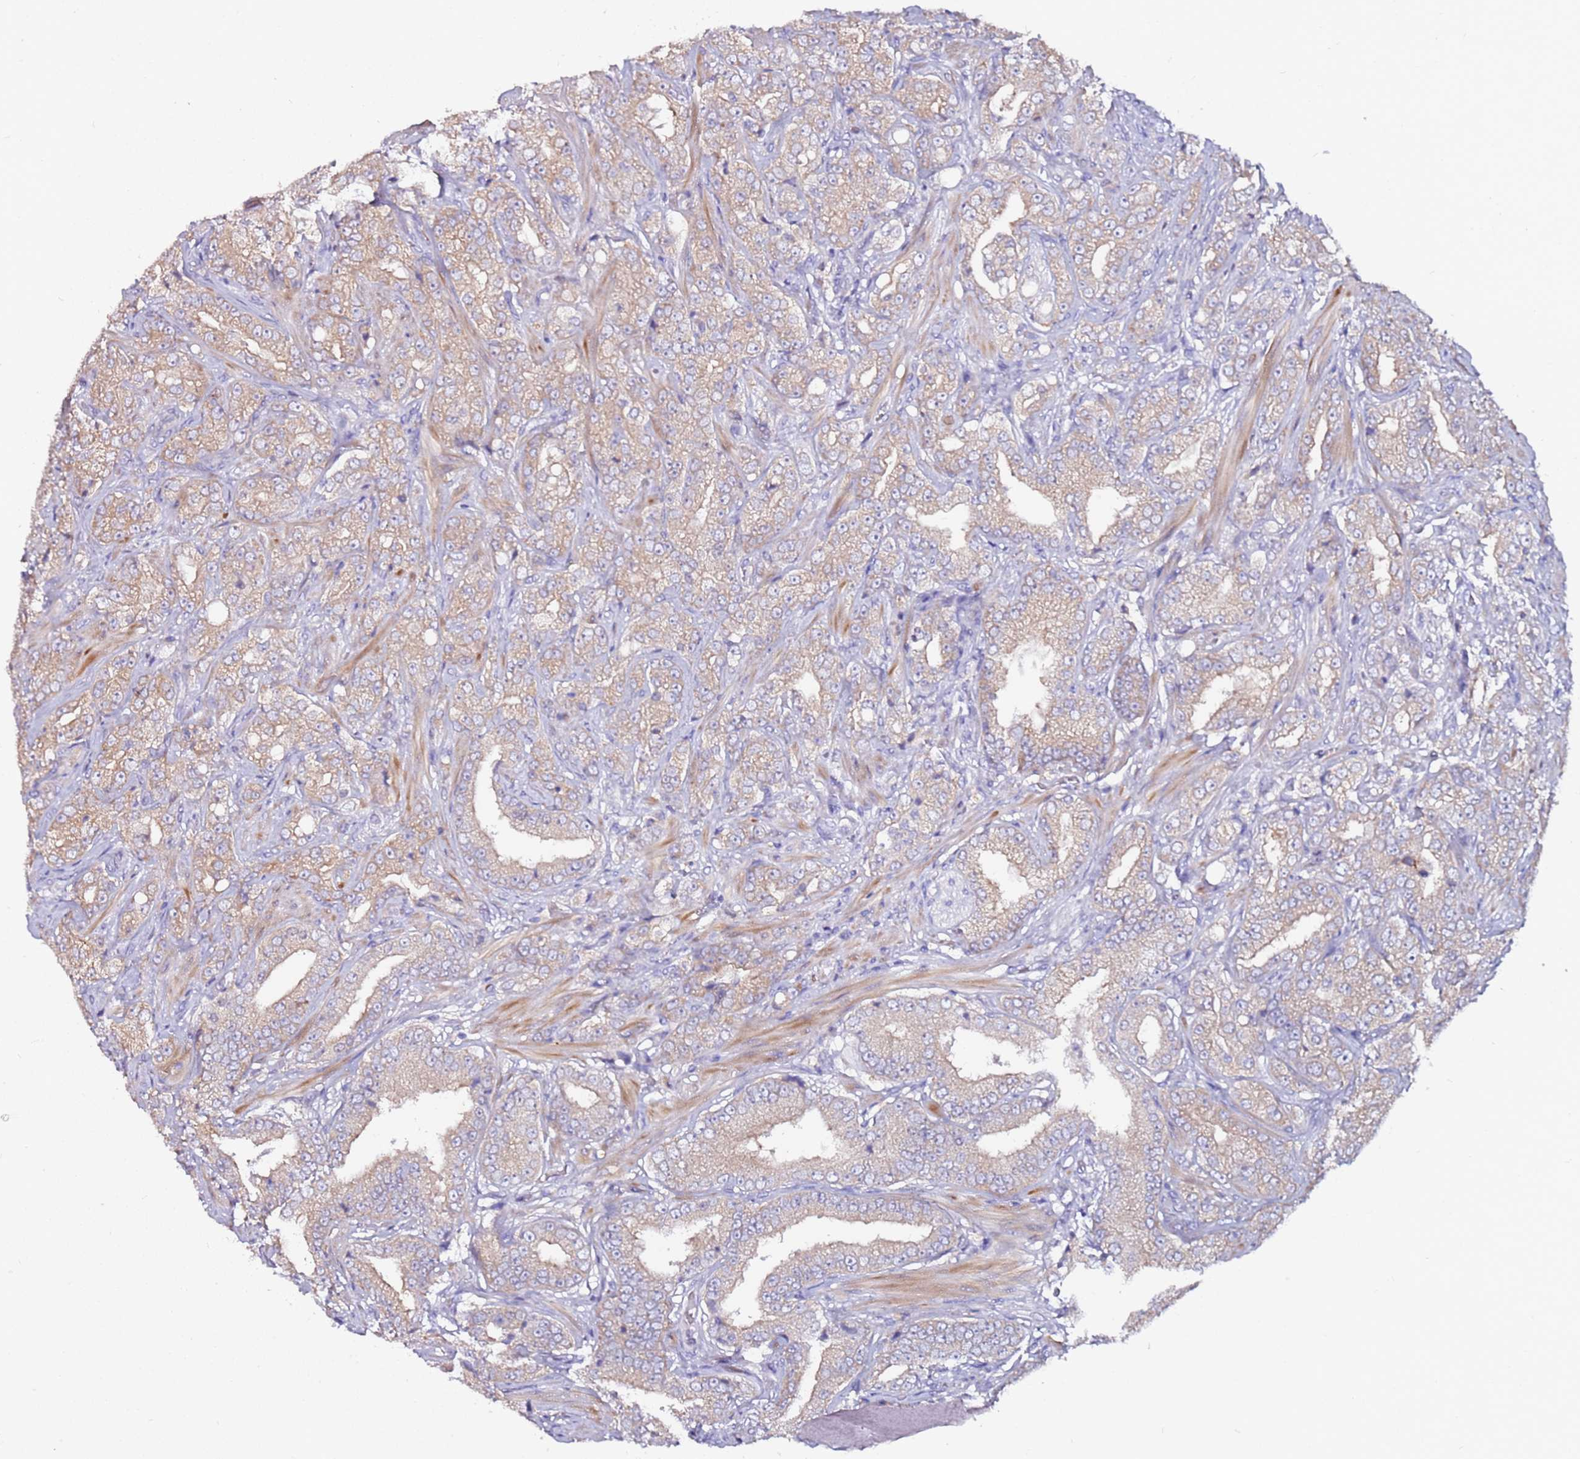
{"staining": {"intensity": "moderate", "quantity": "25%-75%", "location": "cytoplasmic/membranous"}, "tissue": "prostate cancer", "cell_type": "Tumor cells", "image_type": "cancer", "snomed": [{"axis": "morphology", "description": "Adenocarcinoma, Low grade"}, {"axis": "topography", "description": "Prostate"}], "caption": "The photomicrograph reveals immunohistochemical staining of prostate low-grade adenocarcinoma. There is moderate cytoplasmic/membranous staining is identified in approximately 25%-75% of tumor cells.", "gene": "SRRM5", "patient": {"sex": "male", "age": 67}}